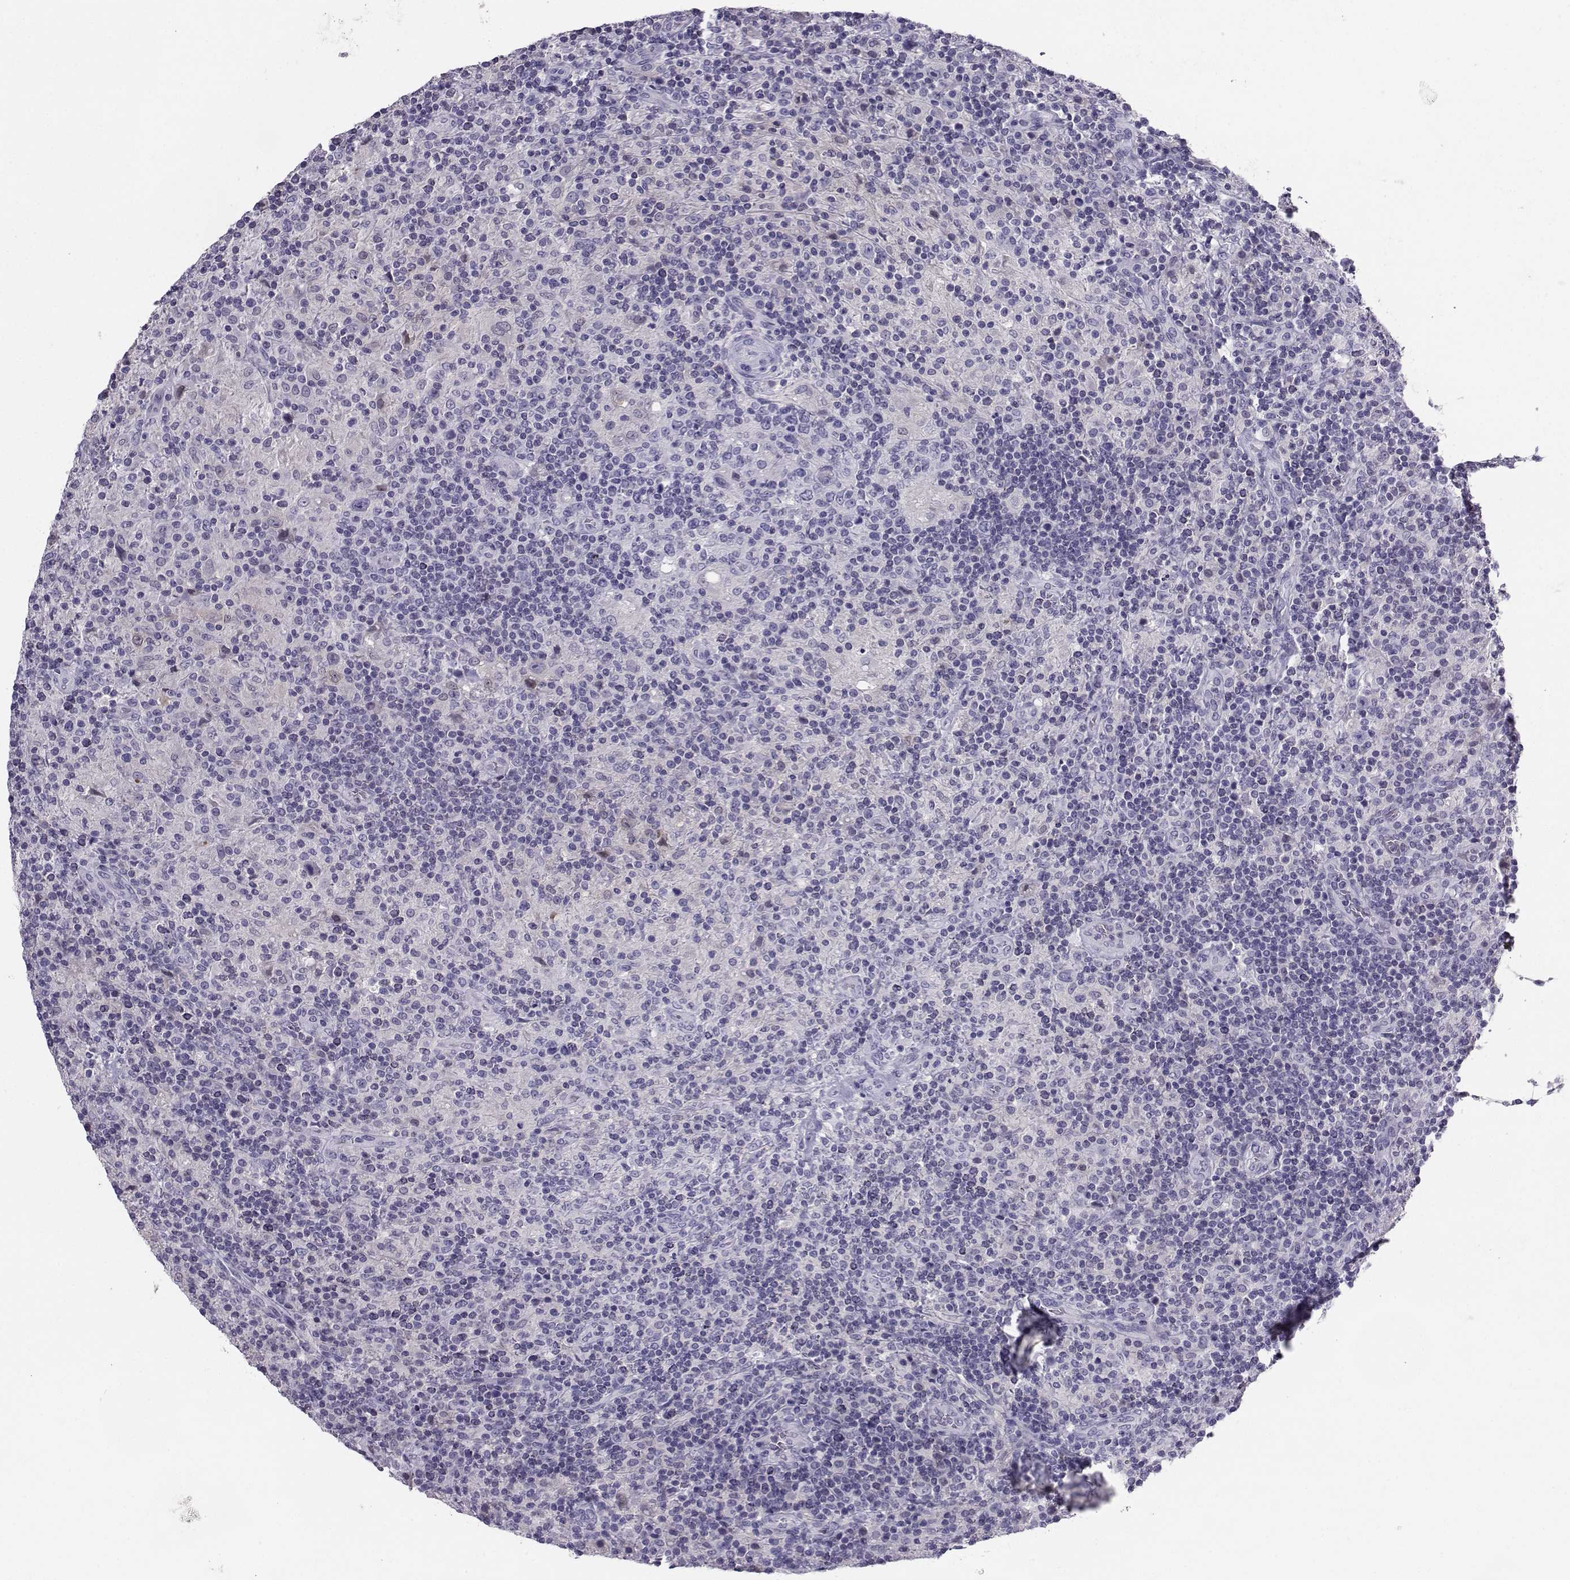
{"staining": {"intensity": "negative", "quantity": "none", "location": "none"}, "tissue": "lymphoma", "cell_type": "Tumor cells", "image_type": "cancer", "snomed": [{"axis": "morphology", "description": "Hodgkin's disease, NOS"}, {"axis": "topography", "description": "Lymph node"}], "caption": "This is an immunohistochemistry (IHC) photomicrograph of lymphoma. There is no positivity in tumor cells.", "gene": "PGK1", "patient": {"sex": "male", "age": 70}}